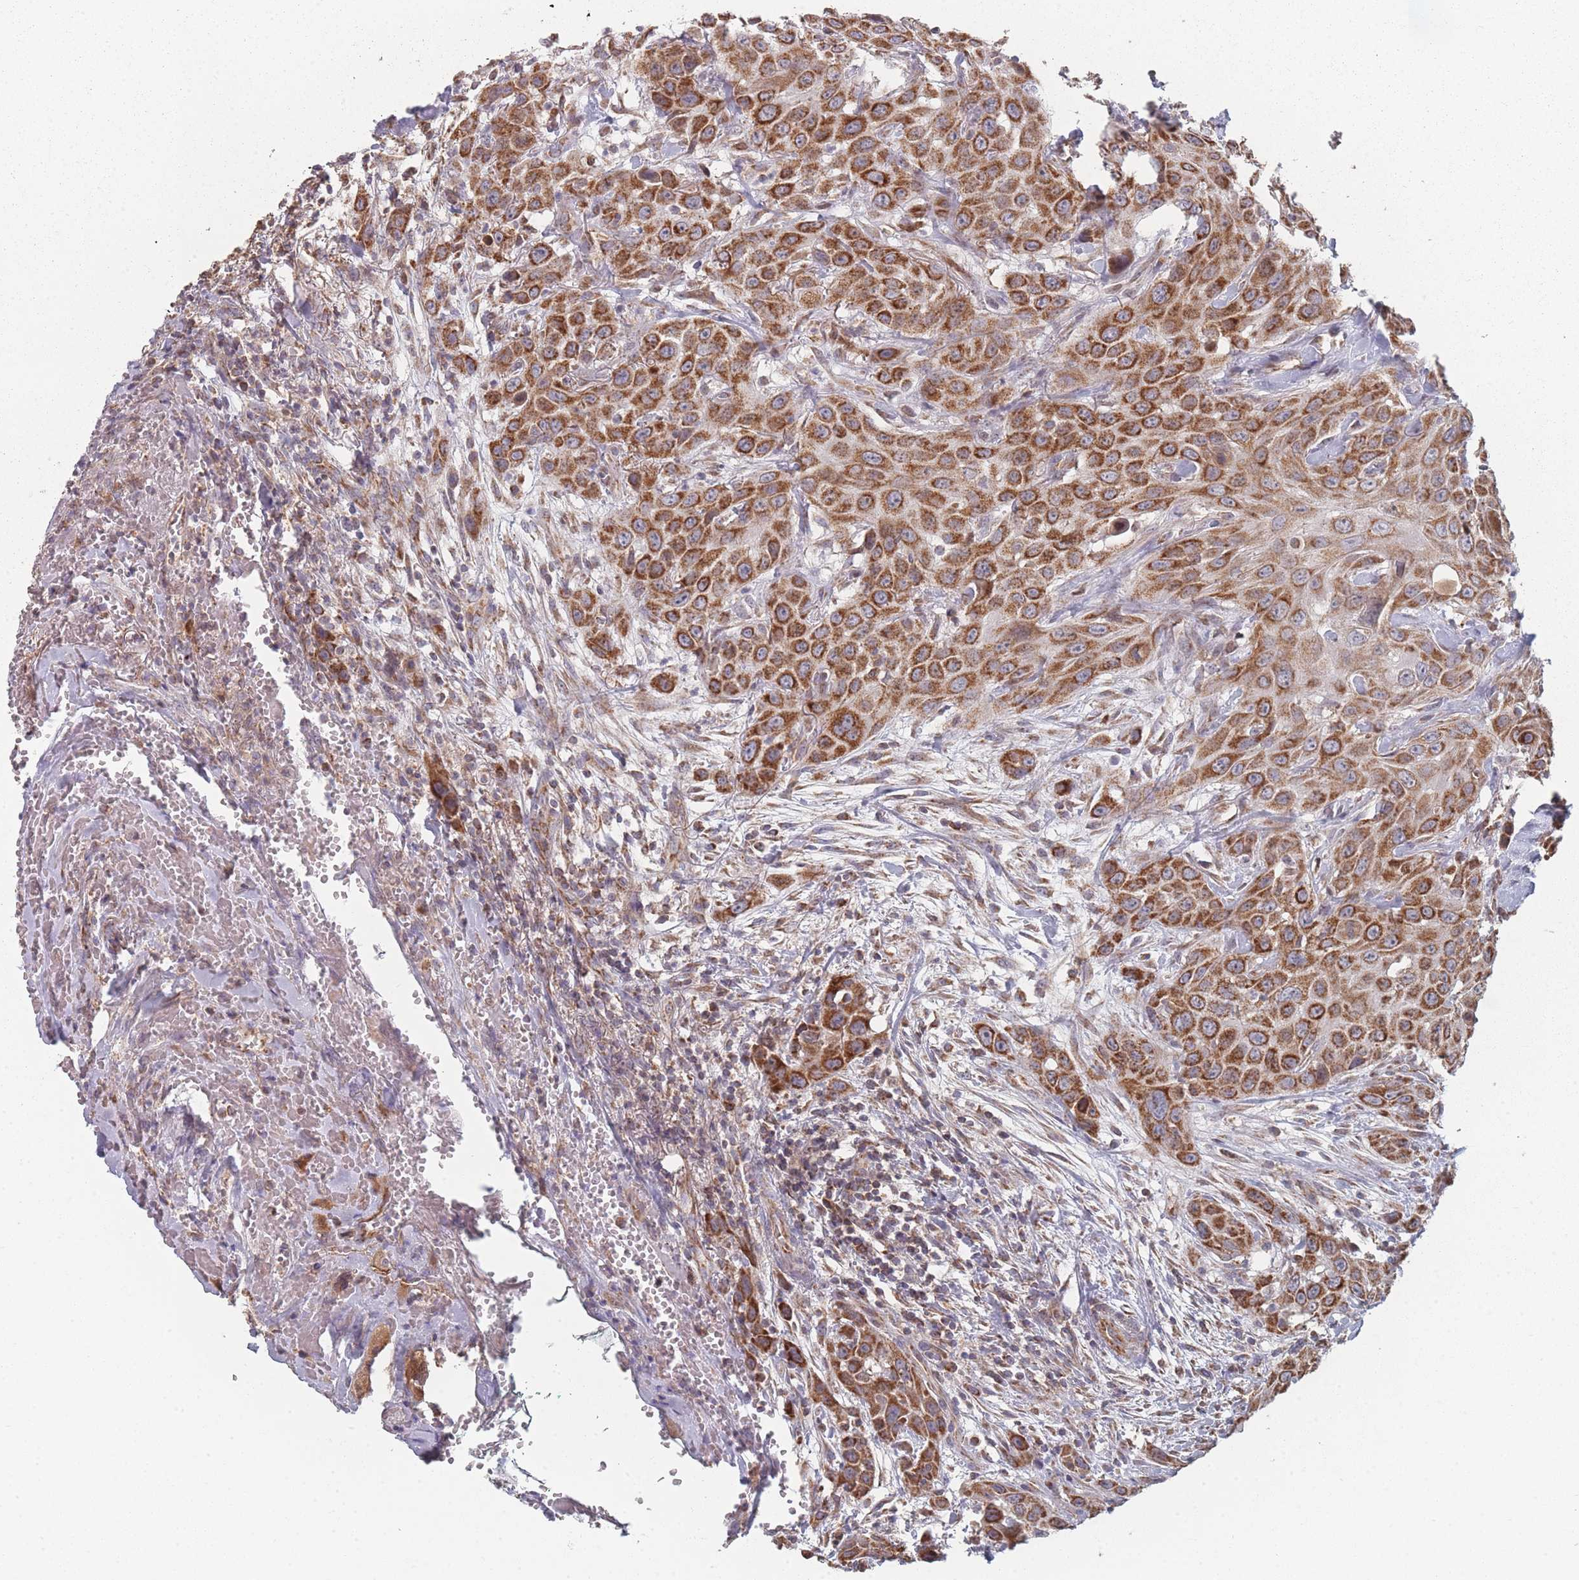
{"staining": {"intensity": "strong", "quantity": ">75%", "location": "cytoplasmic/membranous"}, "tissue": "head and neck cancer", "cell_type": "Tumor cells", "image_type": "cancer", "snomed": [{"axis": "morphology", "description": "Squamous cell carcinoma, NOS"}, {"axis": "topography", "description": "Head-Neck"}], "caption": "Head and neck cancer (squamous cell carcinoma) stained for a protein shows strong cytoplasmic/membranous positivity in tumor cells.", "gene": "PSMB3", "patient": {"sex": "male", "age": 81}}